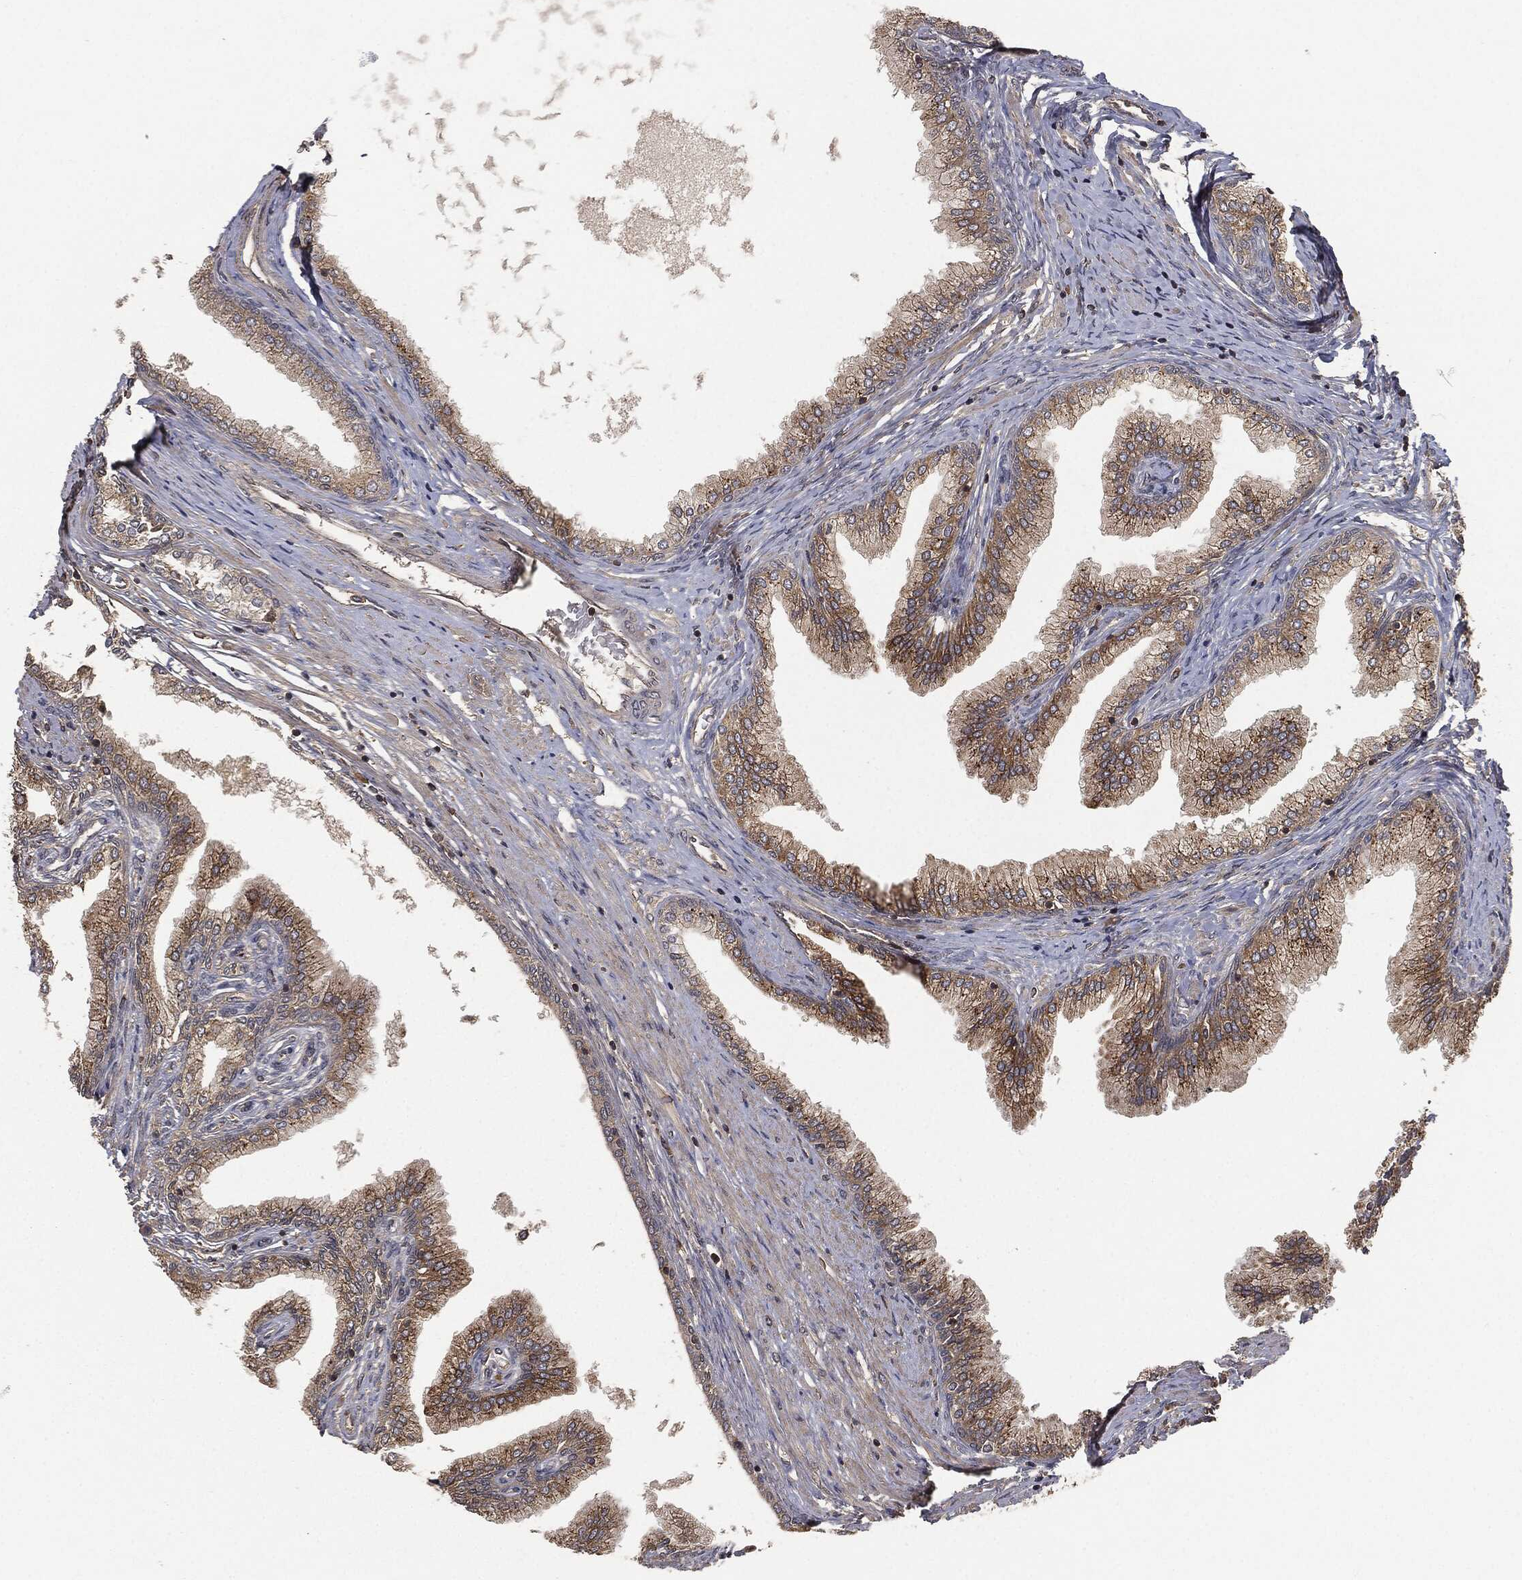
{"staining": {"intensity": "moderate", "quantity": "25%-75%", "location": "cytoplasmic/membranous"}, "tissue": "prostate cancer", "cell_type": "Tumor cells", "image_type": "cancer", "snomed": [{"axis": "morphology", "description": "Adenocarcinoma, Low grade"}, {"axis": "topography", "description": "Prostate and seminal vesicle, NOS"}], "caption": "Protein staining of low-grade adenocarcinoma (prostate) tissue demonstrates moderate cytoplasmic/membranous positivity in approximately 25%-75% of tumor cells. (DAB IHC with brightfield microscopy, high magnification).", "gene": "ERBIN", "patient": {"sex": "male", "age": 61}}